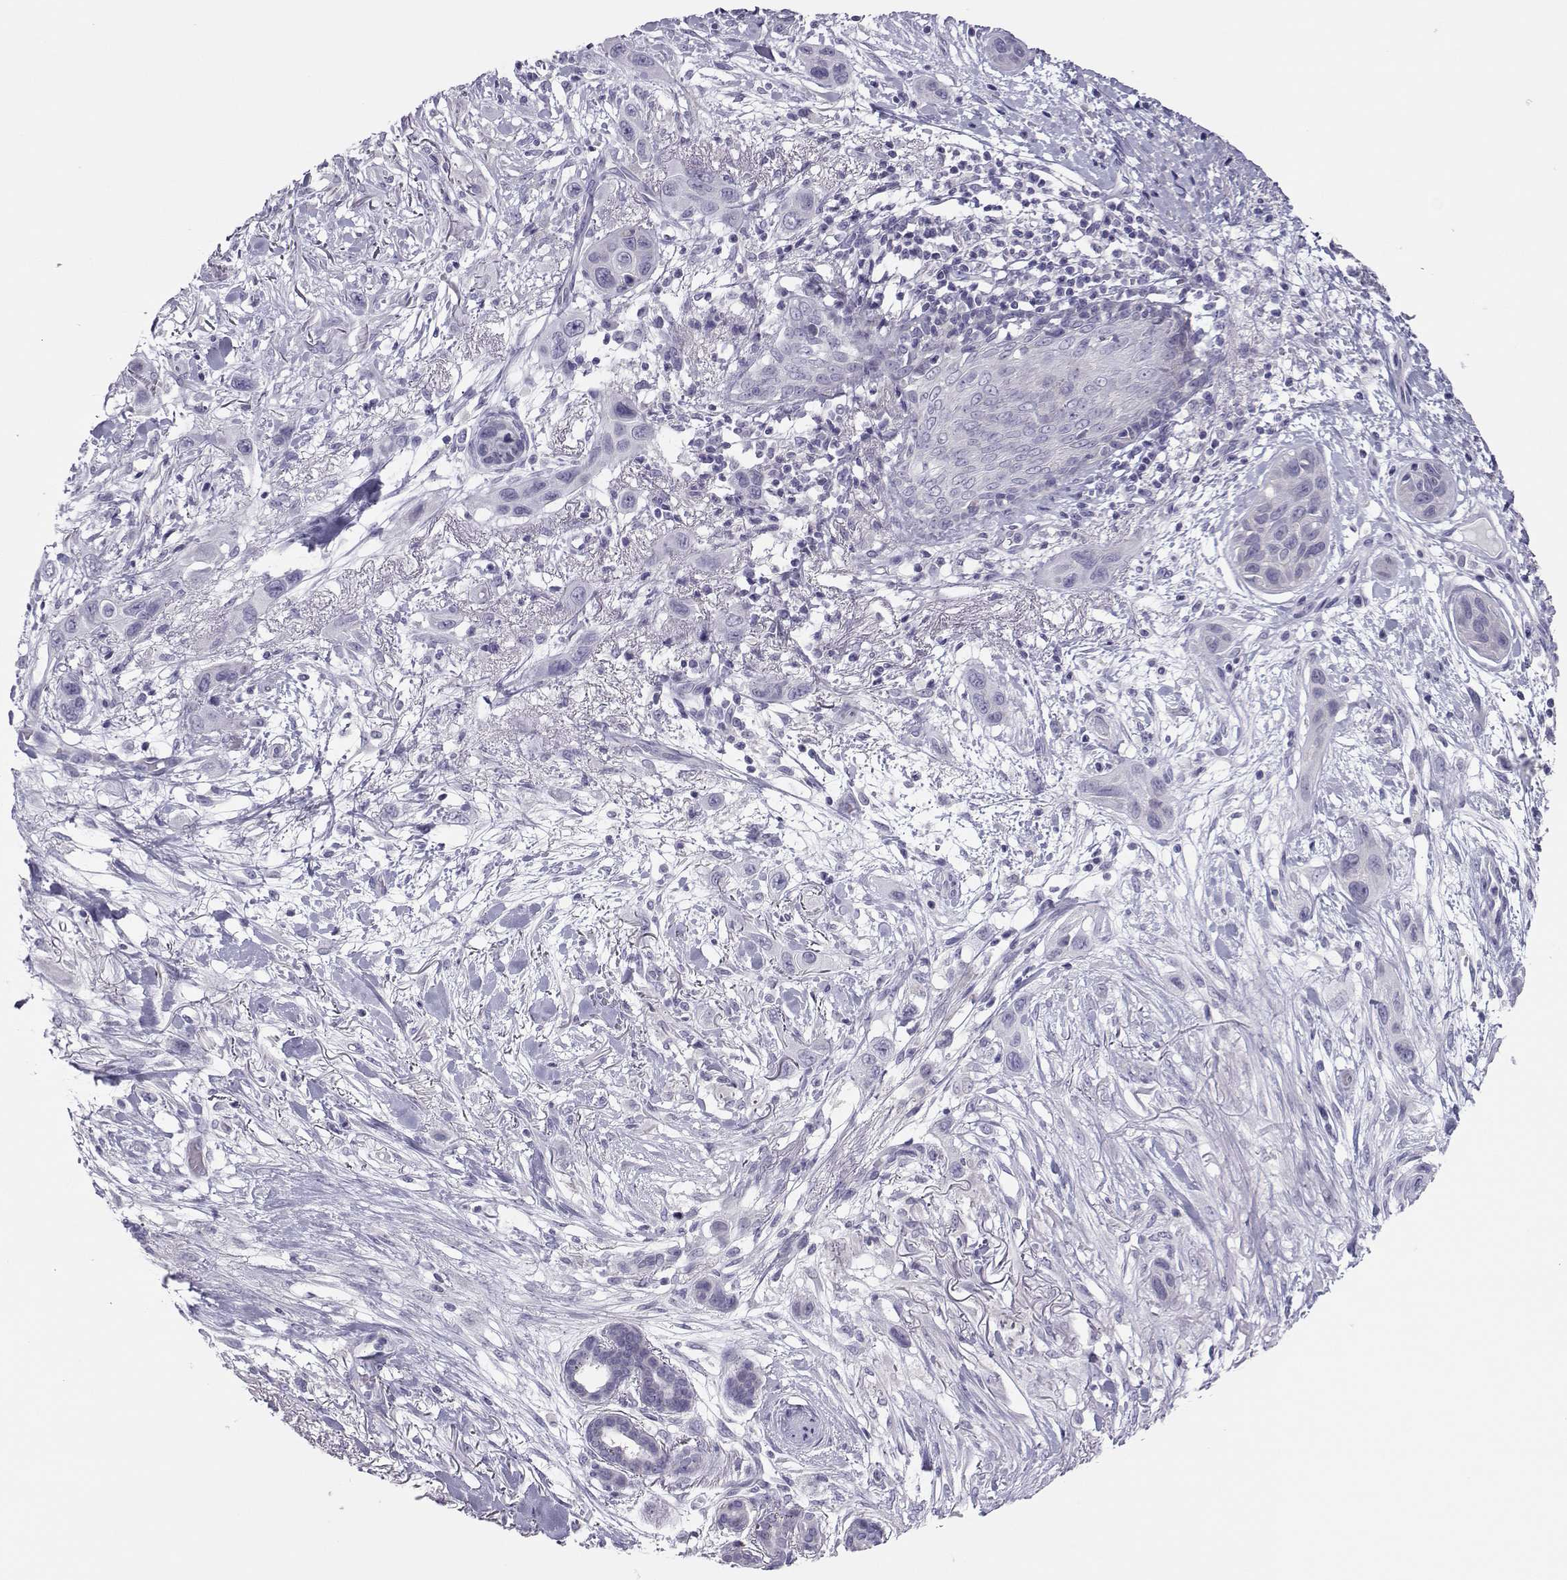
{"staining": {"intensity": "negative", "quantity": "none", "location": "none"}, "tissue": "skin cancer", "cell_type": "Tumor cells", "image_type": "cancer", "snomed": [{"axis": "morphology", "description": "Squamous cell carcinoma, NOS"}, {"axis": "topography", "description": "Skin"}], "caption": "Immunohistochemistry image of human squamous cell carcinoma (skin) stained for a protein (brown), which displays no staining in tumor cells.", "gene": "TRPM7", "patient": {"sex": "male", "age": 79}}